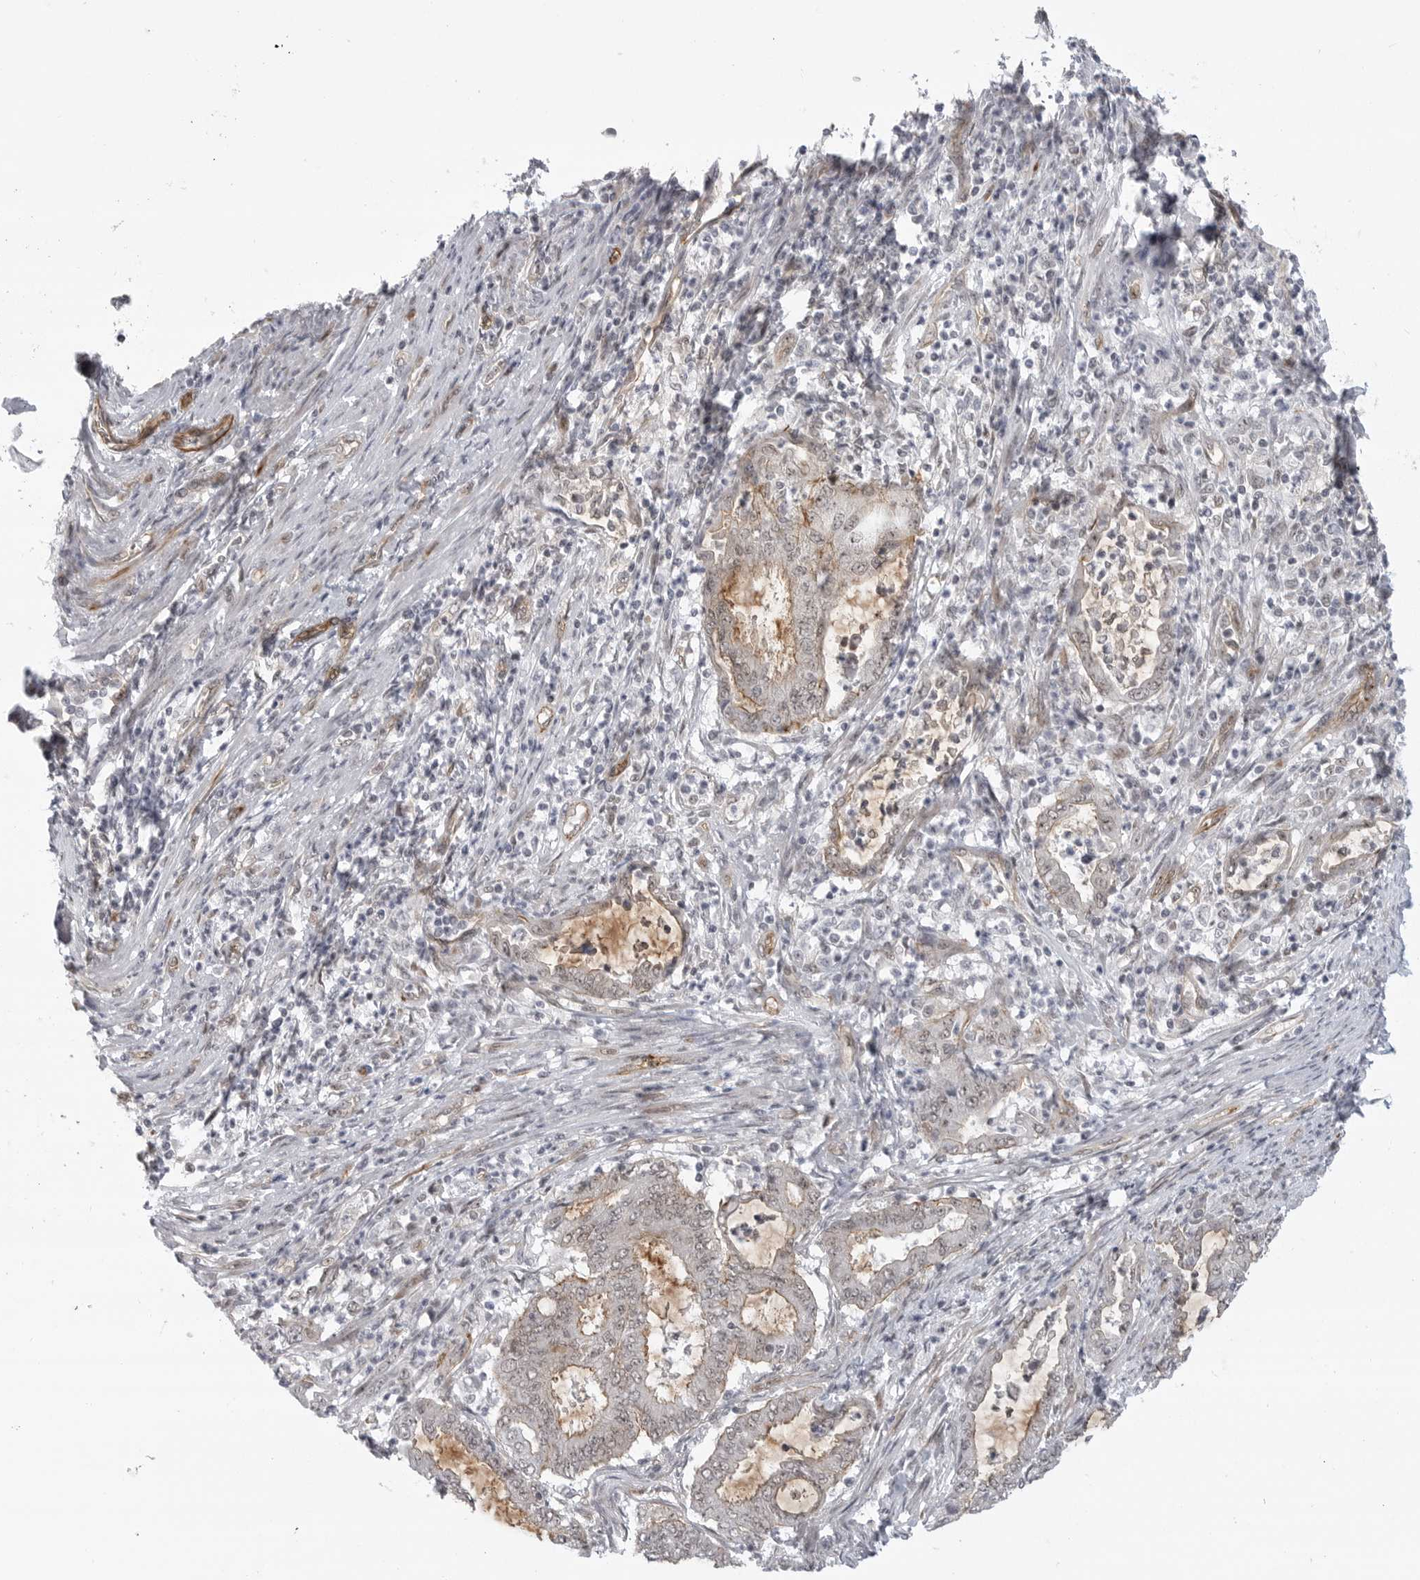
{"staining": {"intensity": "negative", "quantity": "none", "location": "none"}, "tissue": "endometrial cancer", "cell_type": "Tumor cells", "image_type": "cancer", "snomed": [{"axis": "morphology", "description": "Adenocarcinoma, NOS"}, {"axis": "topography", "description": "Endometrium"}], "caption": "The IHC micrograph has no significant staining in tumor cells of endometrial adenocarcinoma tissue. The staining is performed using DAB brown chromogen with nuclei counter-stained in using hematoxylin.", "gene": "CEP295NL", "patient": {"sex": "female", "age": 51}}